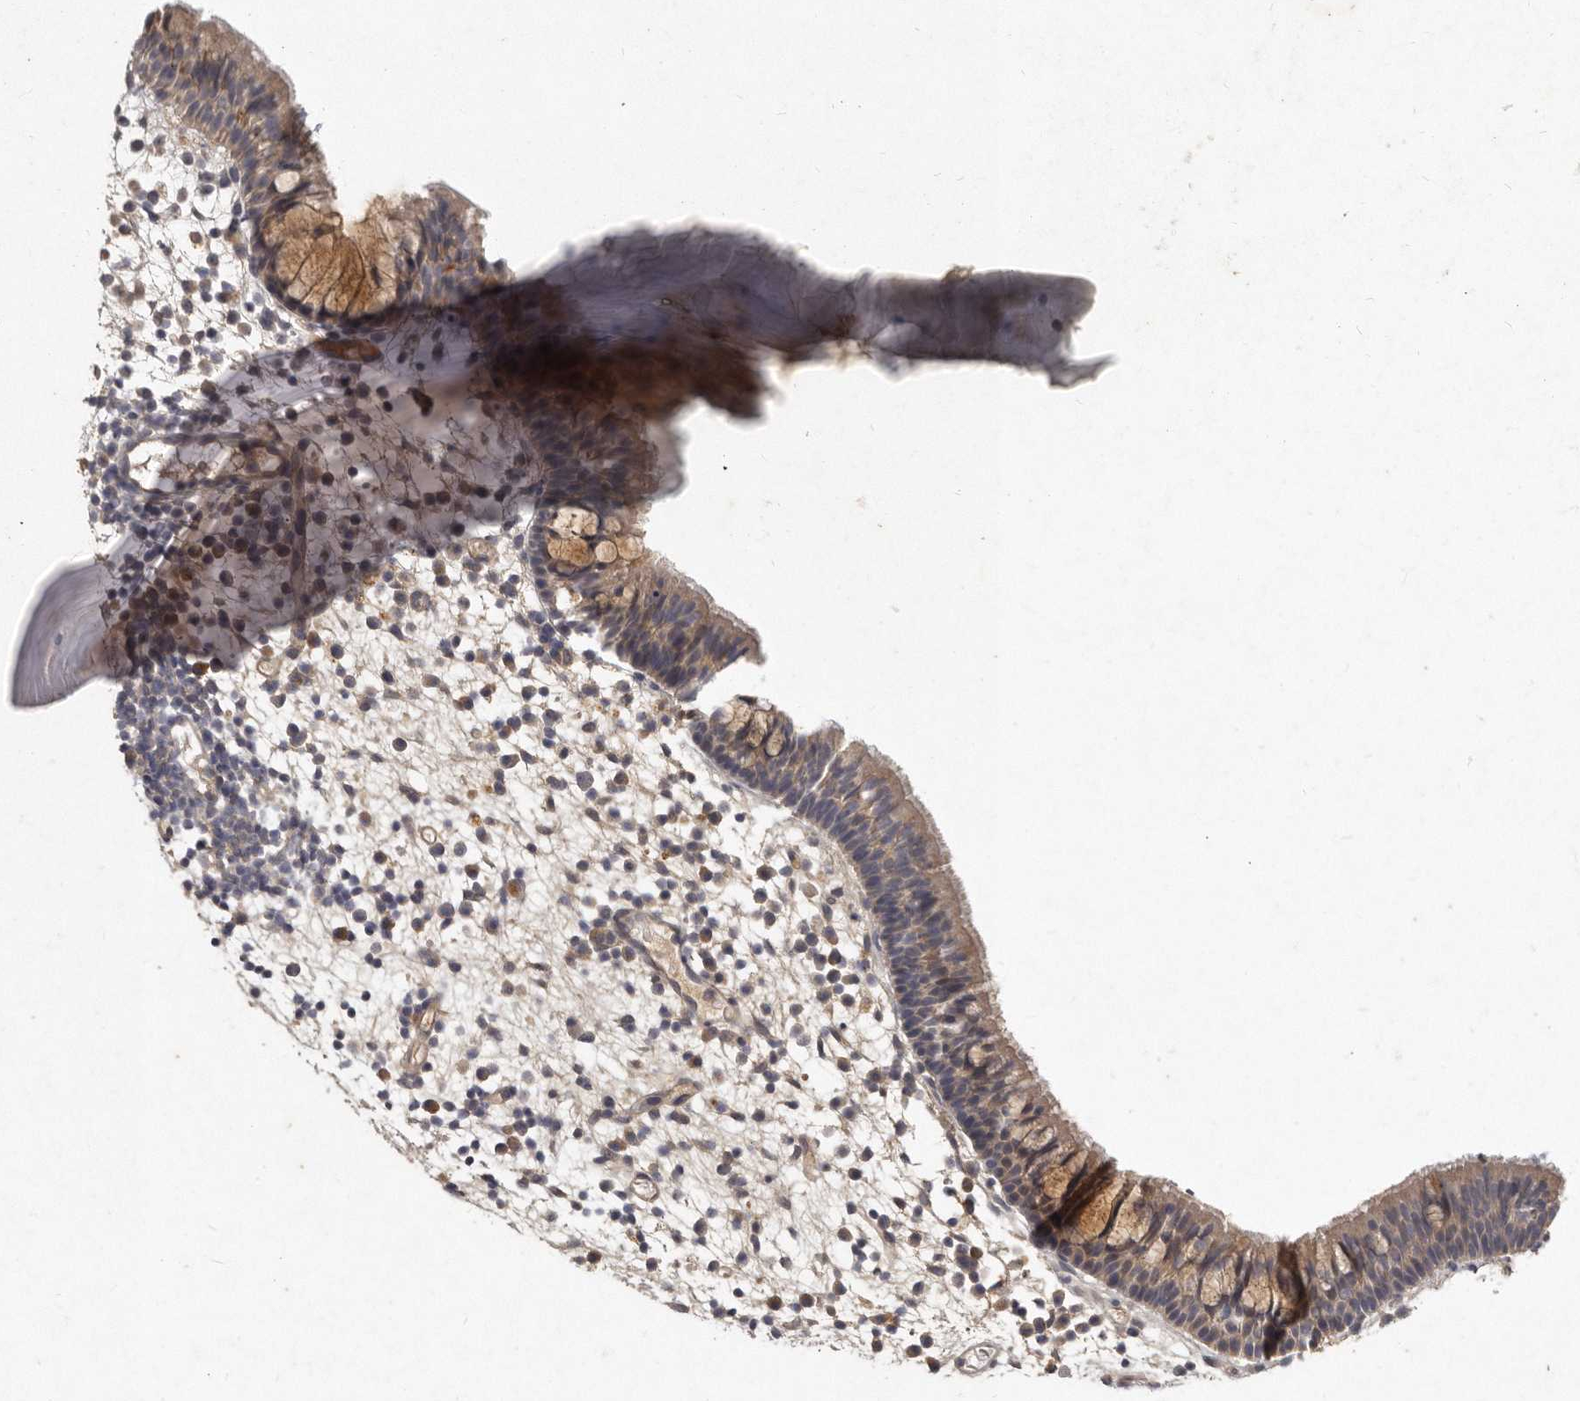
{"staining": {"intensity": "weak", "quantity": "25%-75%", "location": "cytoplasmic/membranous"}, "tissue": "nasopharynx", "cell_type": "Respiratory epithelial cells", "image_type": "normal", "snomed": [{"axis": "morphology", "description": "Normal tissue, NOS"}, {"axis": "morphology", "description": "Inflammation, NOS"}, {"axis": "morphology", "description": "Malignant melanoma, Metastatic site"}, {"axis": "topography", "description": "Nasopharynx"}], "caption": "IHC image of unremarkable human nasopharynx stained for a protein (brown), which exhibits low levels of weak cytoplasmic/membranous staining in about 25%-75% of respiratory epithelial cells.", "gene": "SLC22A1", "patient": {"sex": "male", "age": 70}}